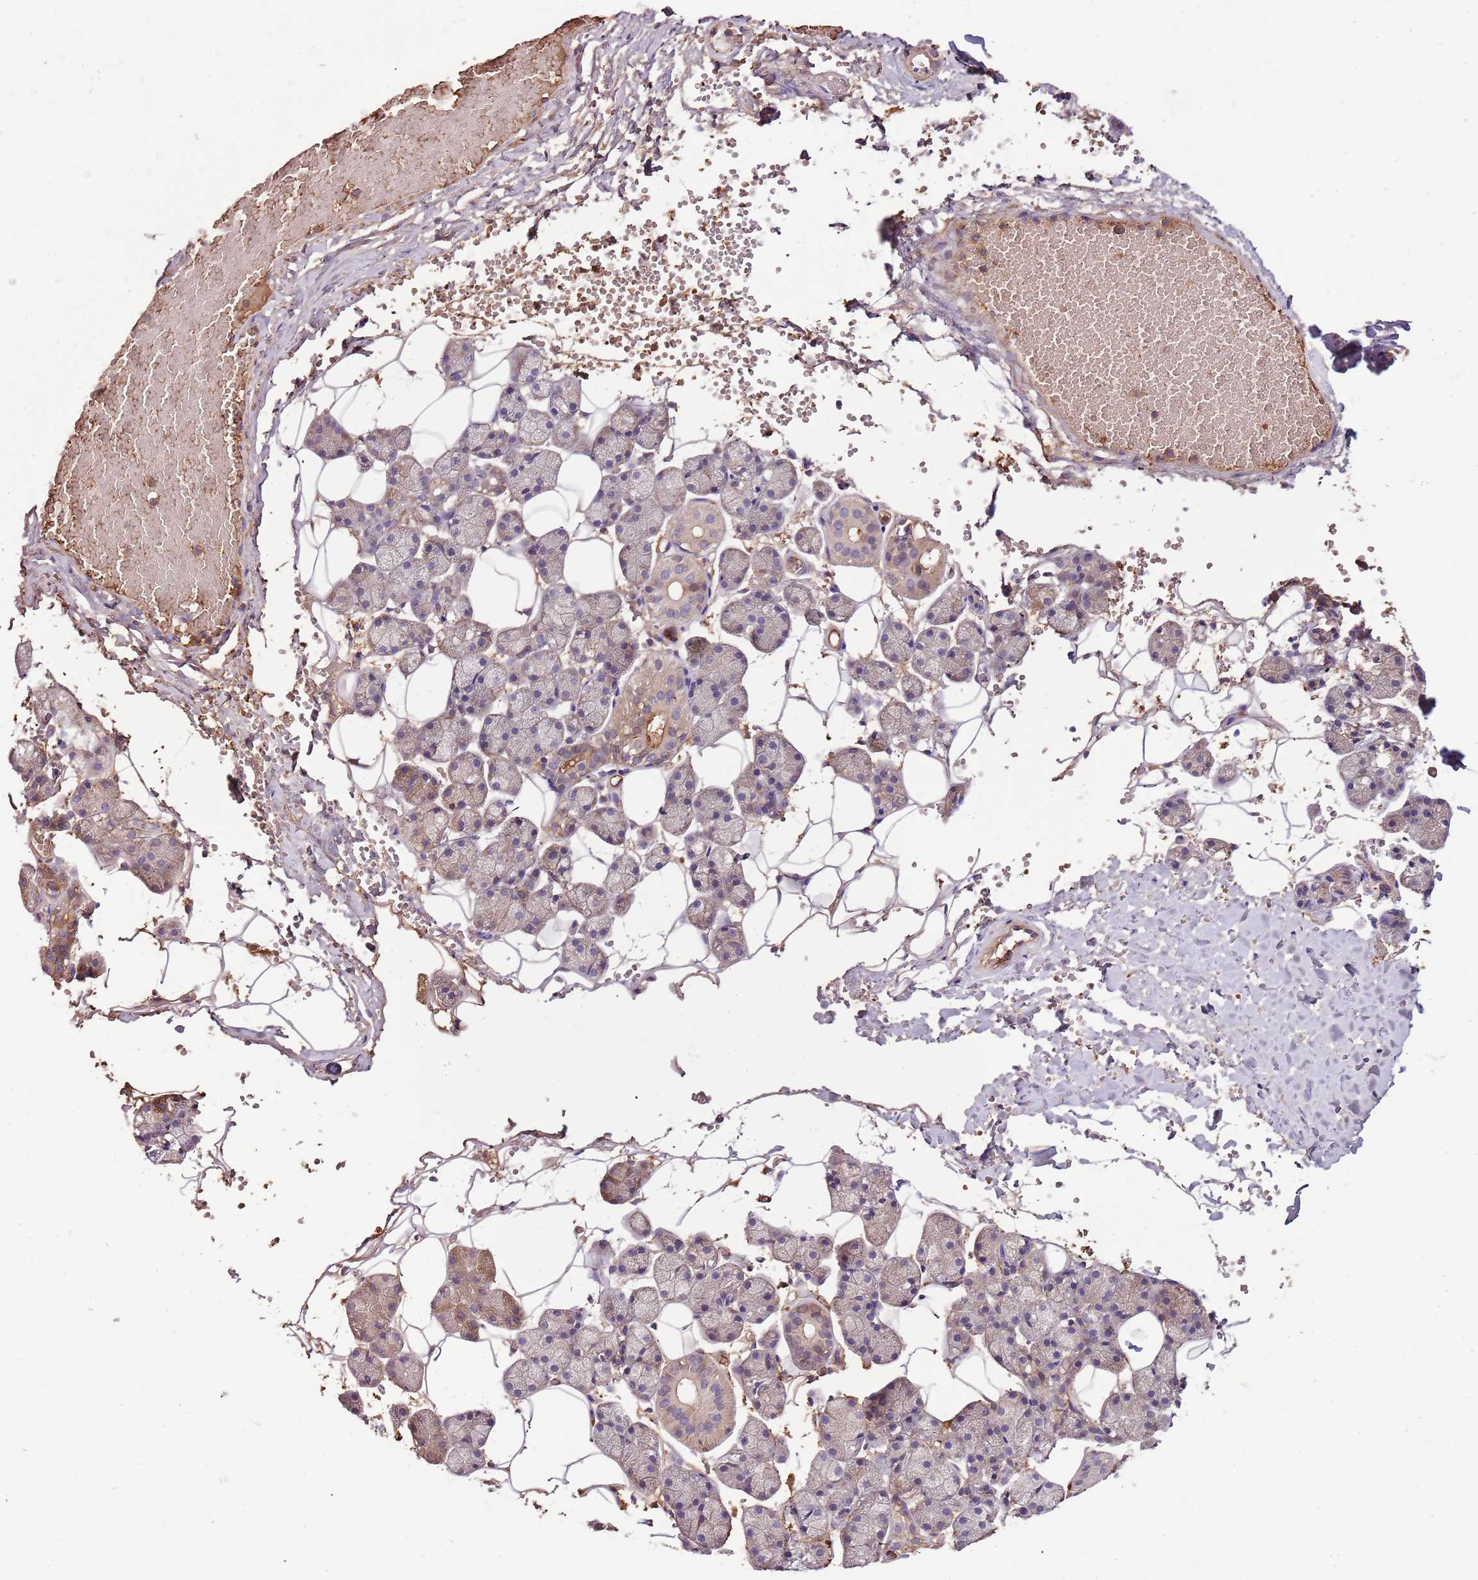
{"staining": {"intensity": "weak", "quantity": "<25%", "location": "cytoplasmic/membranous"}, "tissue": "salivary gland", "cell_type": "Glandular cells", "image_type": "normal", "snomed": [{"axis": "morphology", "description": "Normal tissue, NOS"}, {"axis": "topography", "description": "Salivary gland"}], "caption": "This is a histopathology image of IHC staining of unremarkable salivary gland, which shows no positivity in glandular cells. (Immunohistochemistry, brightfield microscopy, high magnification).", "gene": "DENR", "patient": {"sex": "female", "age": 33}}